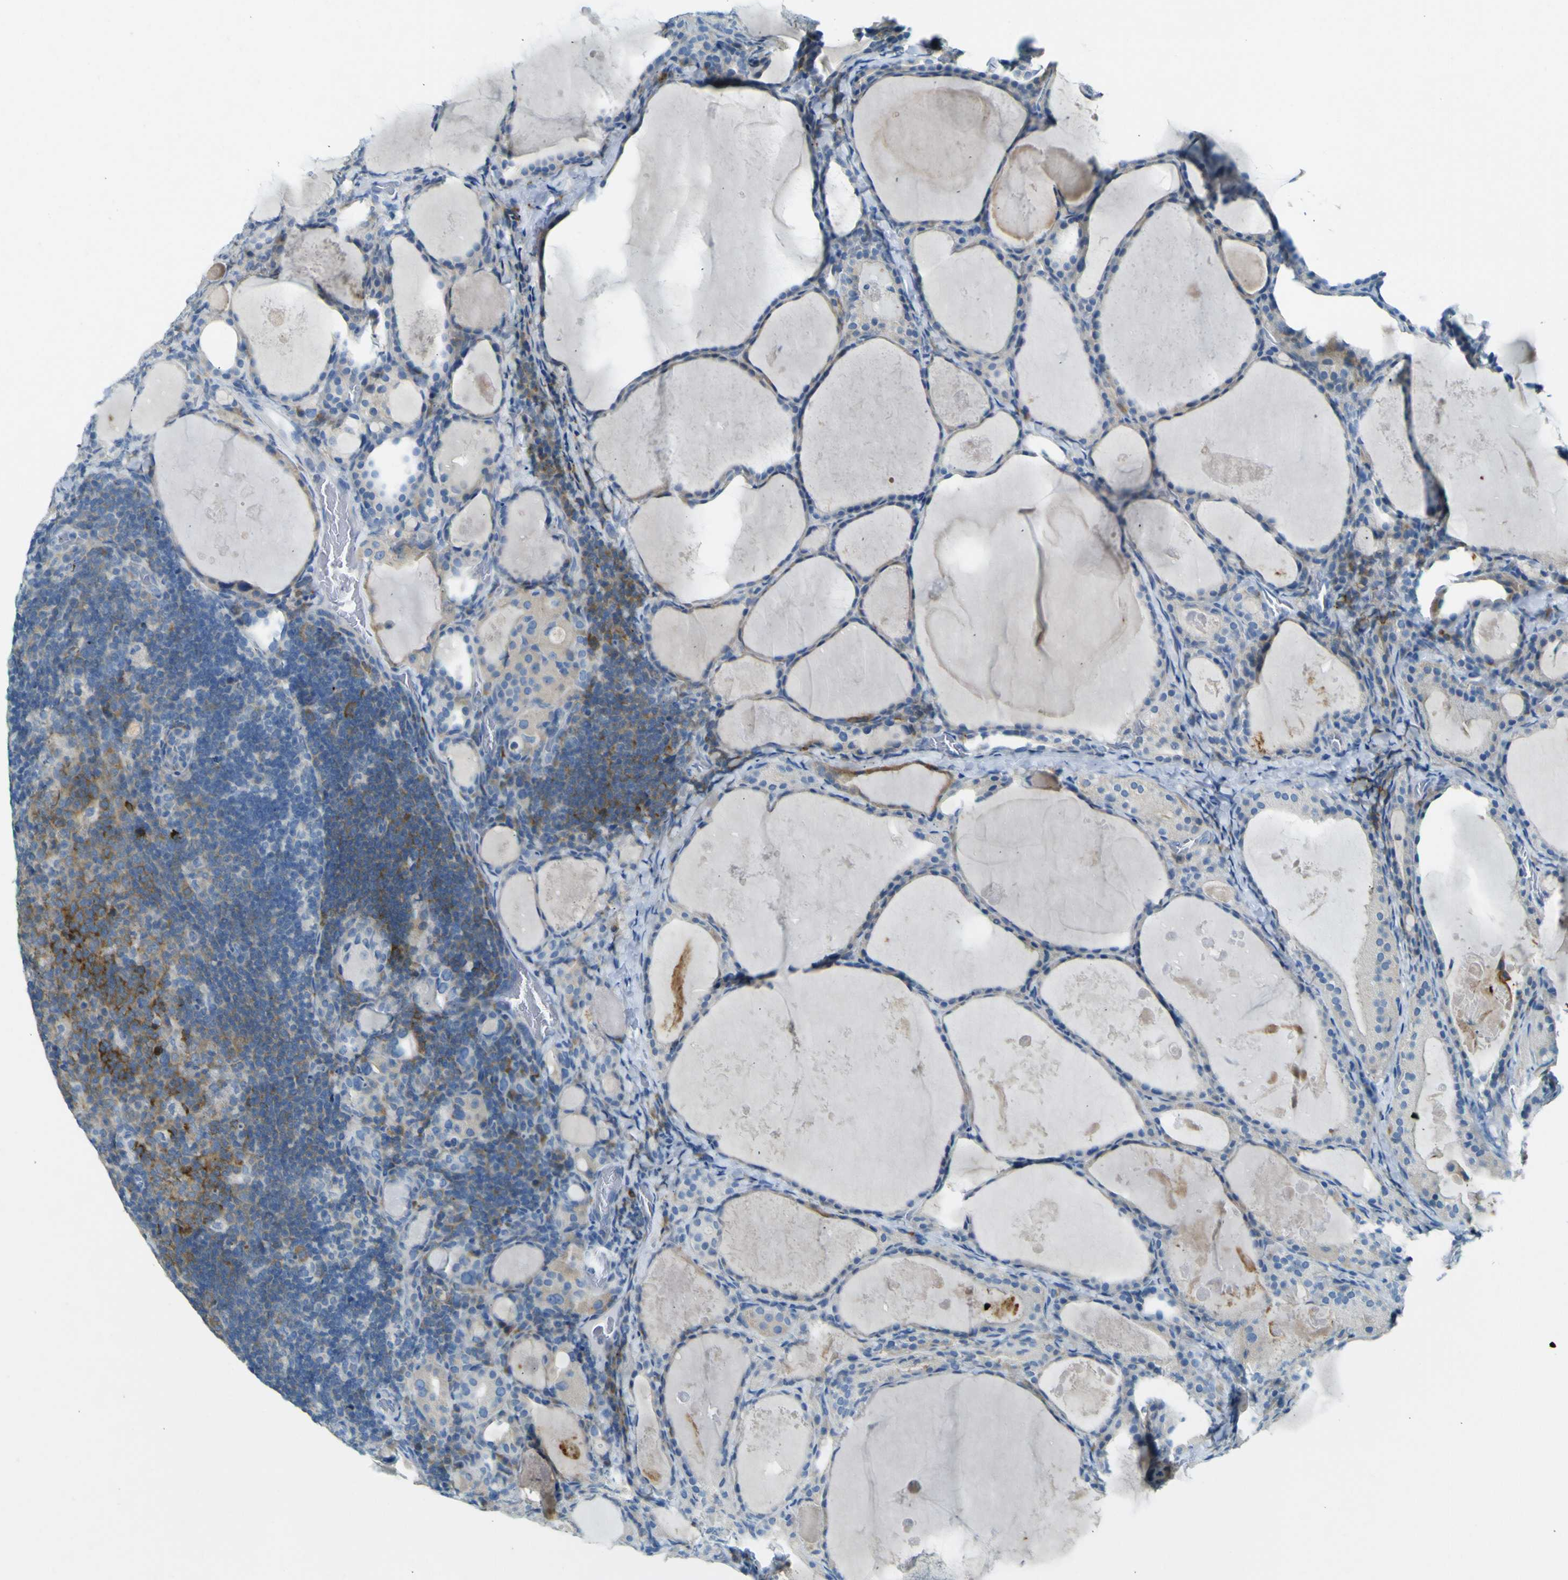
{"staining": {"intensity": "strong", "quantity": "25%-75%", "location": "cytoplasmic/membranous"}, "tissue": "thyroid cancer", "cell_type": "Tumor cells", "image_type": "cancer", "snomed": [{"axis": "morphology", "description": "Papillary adenocarcinoma, NOS"}, {"axis": "topography", "description": "Thyroid gland"}], "caption": "Immunohistochemical staining of thyroid cancer (papillary adenocarcinoma) exhibits strong cytoplasmic/membranous protein expression in approximately 25%-75% of tumor cells.", "gene": "SORCS1", "patient": {"sex": "female", "age": 42}}